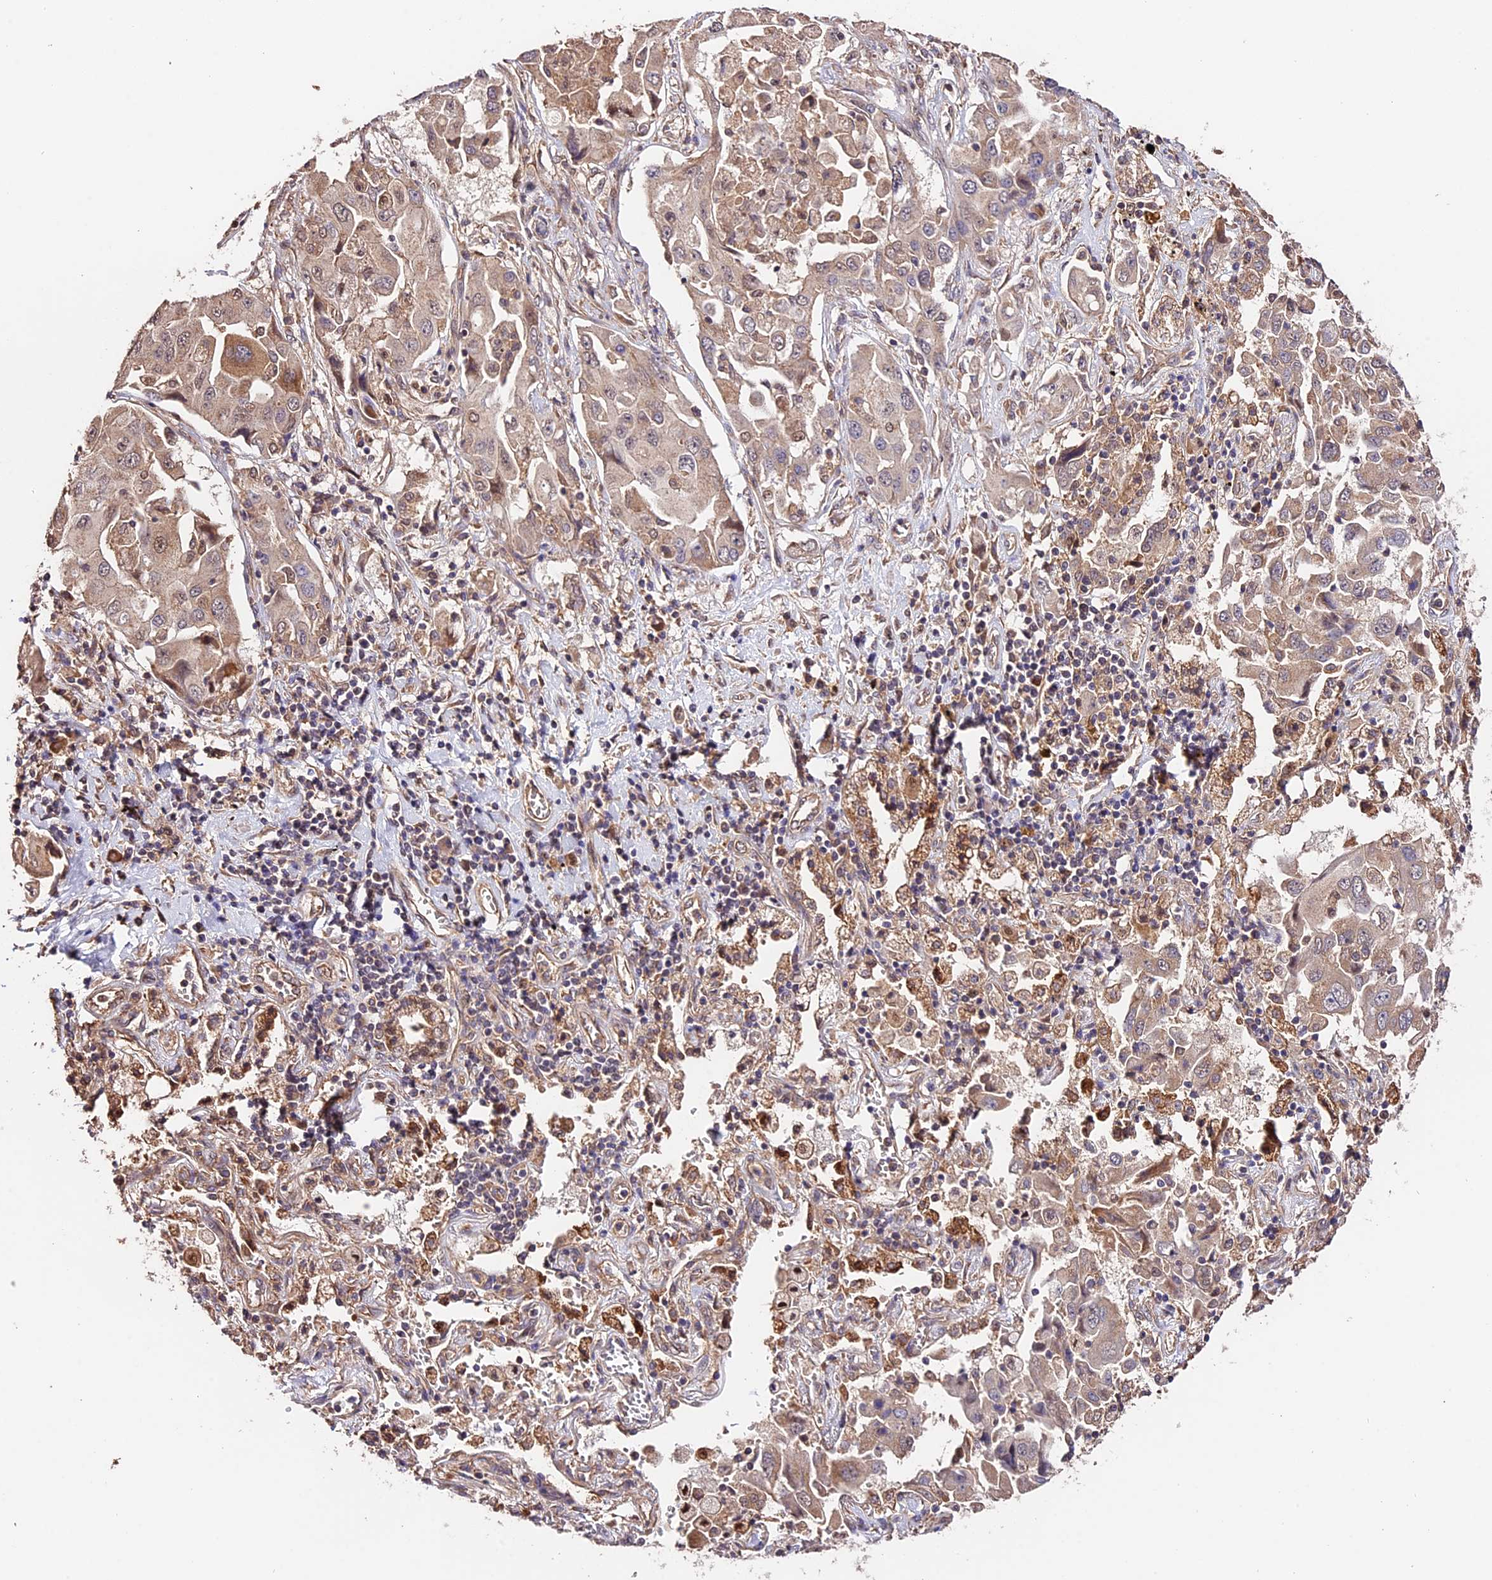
{"staining": {"intensity": "moderate", "quantity": "<25%", "location": "cytoplasmic/membranous"}, "tissue": "lung cancer", "cell_type": "Tumor cells", "image_type": "cancer", "snomed": [{"axis": "morphology", "description": "Adenocarcinoma, NOS"}, {"axis": "topography", "description": "Lung"}], "caption": "Lung cancer (adenocarcinoma) stained with DAB immunohistochemistry (IHC) shows low levels of moderate cytoplasmic/membranous expression in approximately <25% of tumor cells.", "gene": "CES3", "patient": {"sex": "female", "age": 65}}